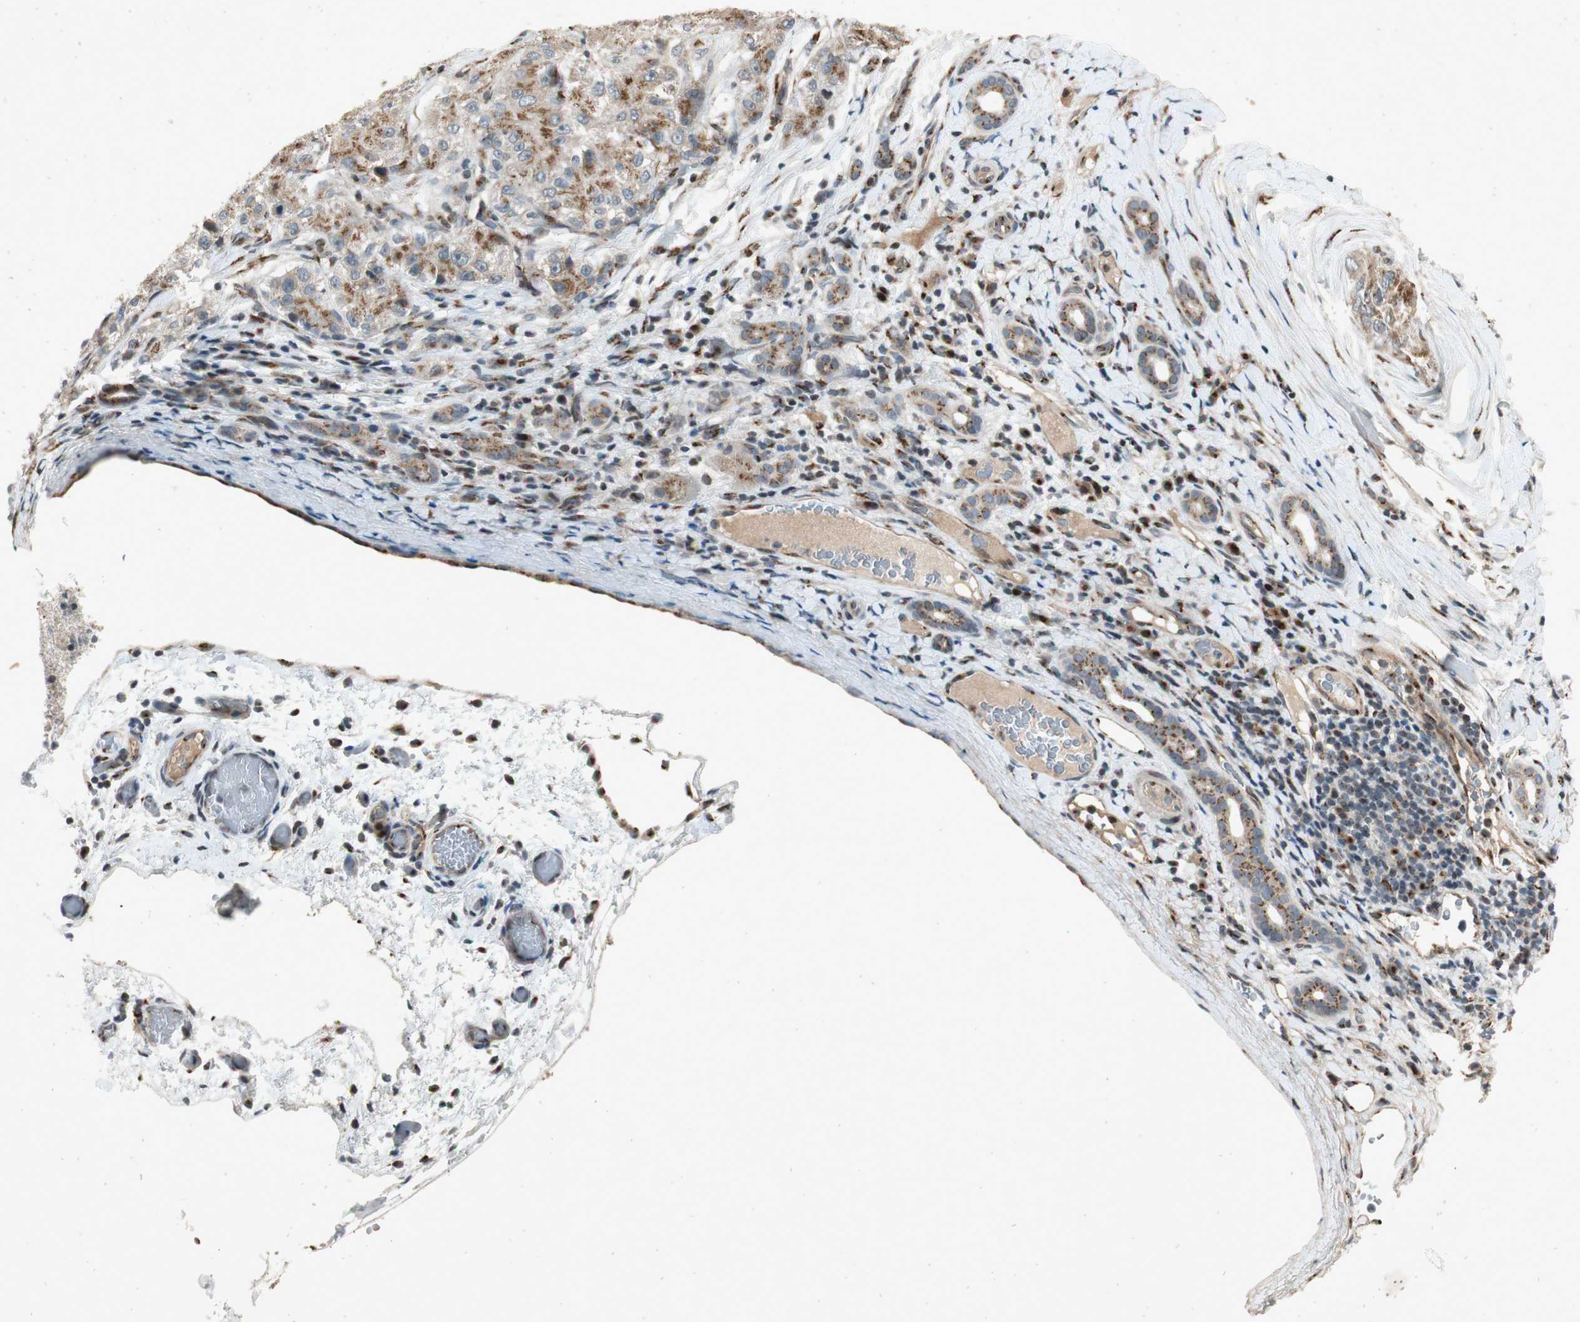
{"staining": {"intensity": "weak", "quantity": ">75%", "location": "cytoplasmic/membranous"}, "tissue": "liver cancer", "cell_type": "Tumor cells", "image_type": "cancer", "snomed": [{"axis": "morphology", "description": "Carcinoma, Hepatocellular, NOS"}, {"axis": "topography", "description": "Liver"}], "caption": "The immunohistochemical stain shows weak cytoplasmic/membranous positivity in tumor cells of liver hepatocellular carcinoma tissue.", "gene": "NEO1", "patient": {"sex": "male", "age": 80}}